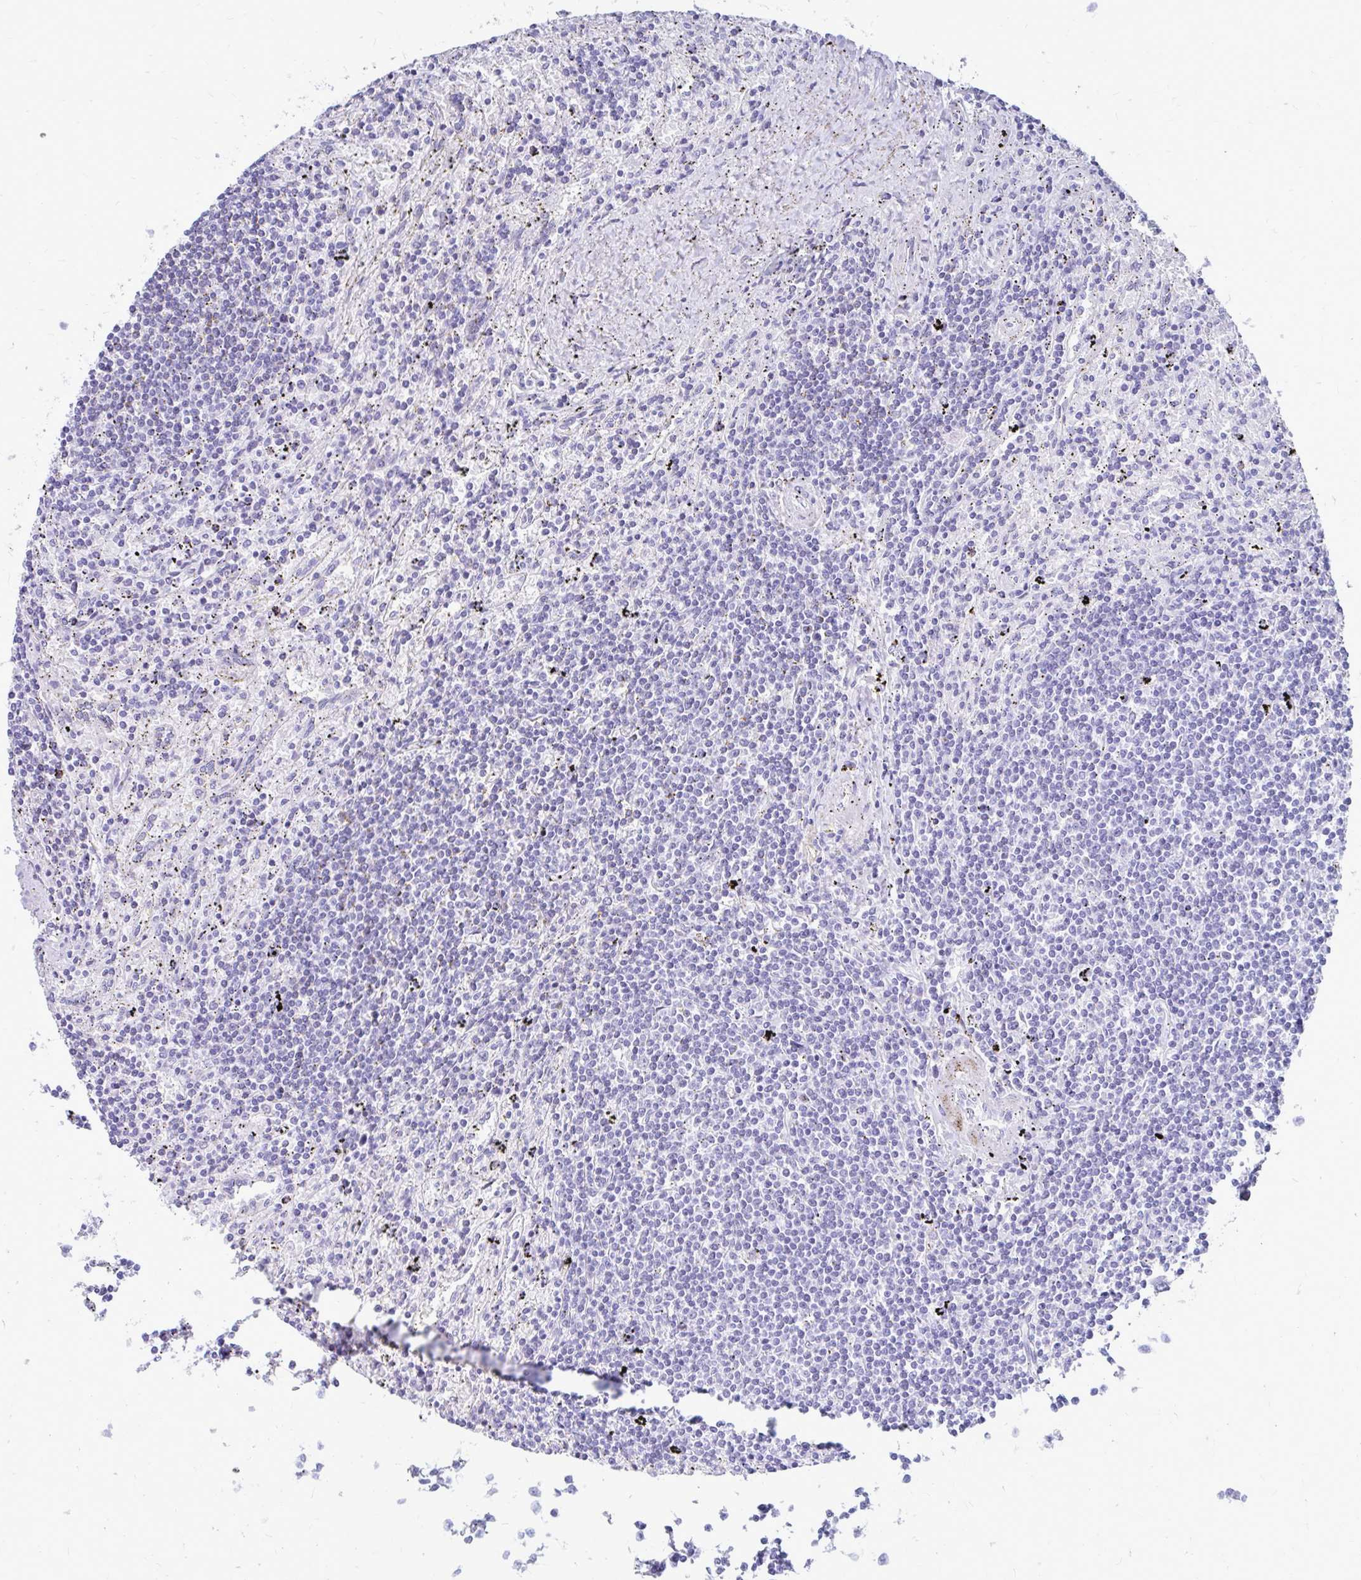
{"staining": {"intensity": "negative", "quantity": "none", "location": "none"}, "tissue": "lymphoma", "cell_type": "Tumor cells", "image_type": "cancer", "snomed": [{"axis": "morphology", "description": "Malignant lymphoma, non-Hodgkin's type, Low grade"}, {"axis": "topography", "description": "Spleen"}], "caption": "This is an immunohistochemistry photomicrograph of human low-grade malignant lymphoma, non-Hodgkin's type. There is no positivity in tumor cells.", "gene": "OR10R2", "patient": {"sex": "male", "age": 76}}